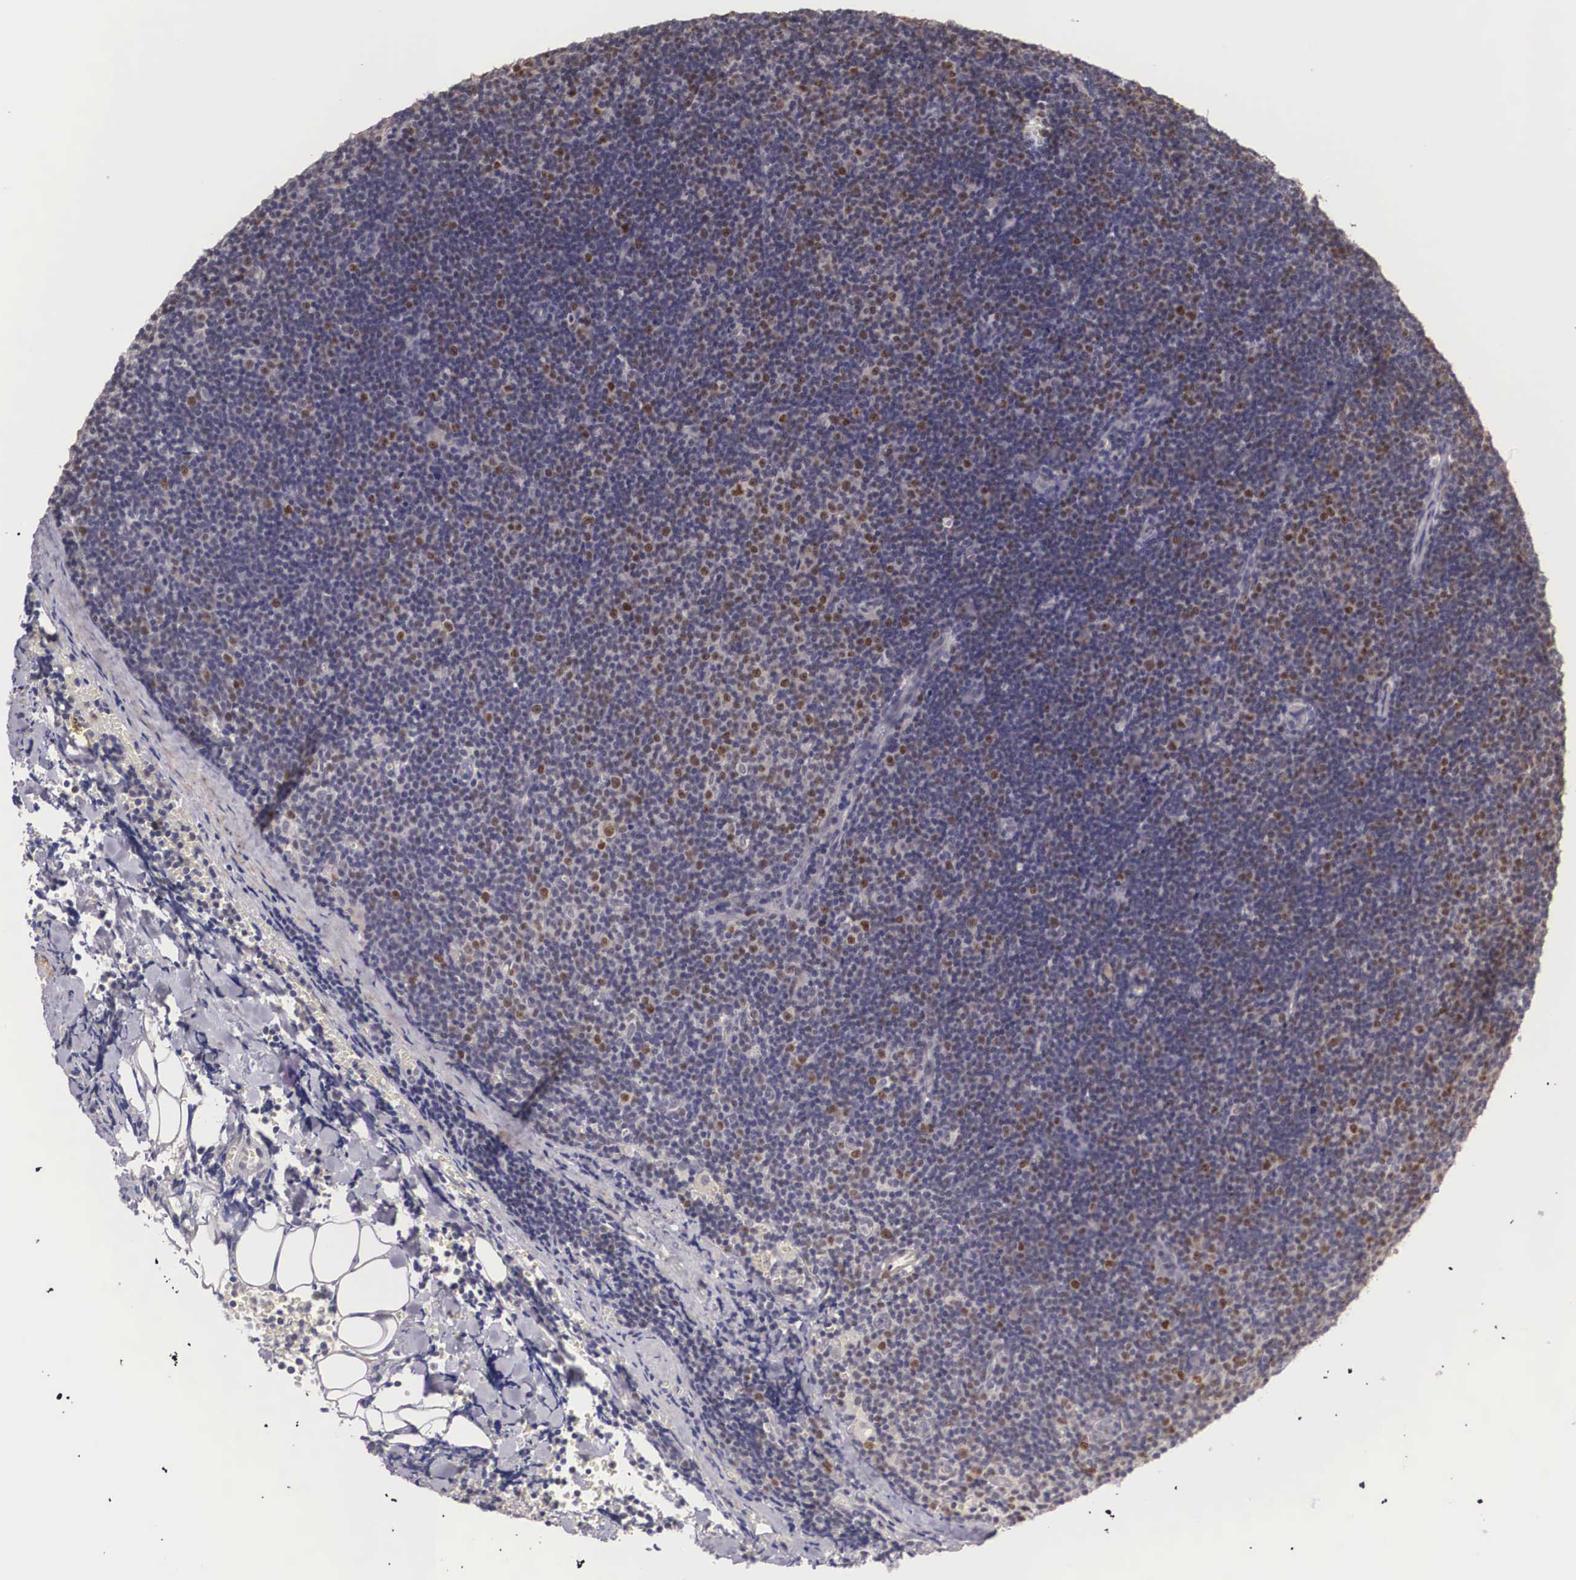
{"staining": {"intensity": "moderate", "quantity": "25%-75%", "location": "nuclear"}, "tissue": "lymphoma", "cell_type": "Tumor cells", "image_type": "cancer", "snomed": [{"axis": "morphology", "description": "Malignant lymphoma, non-Hodgkin's type, Low grade"}, {"axis": "topography", "description": "Lymph node"}], "caption": "IHC of human low-grade malignant lymphoma, non-Hodgkin's type shows medium levels of moderate nuclear expression in about 25%-75% of tumor cells. The staining is performed using DAB brown chromogen to label protein expression. The nuclei are counter-stained blue using hematoxylin.", "gene": "ENOX2", "patient": {"sex": "male", "age": 57}}